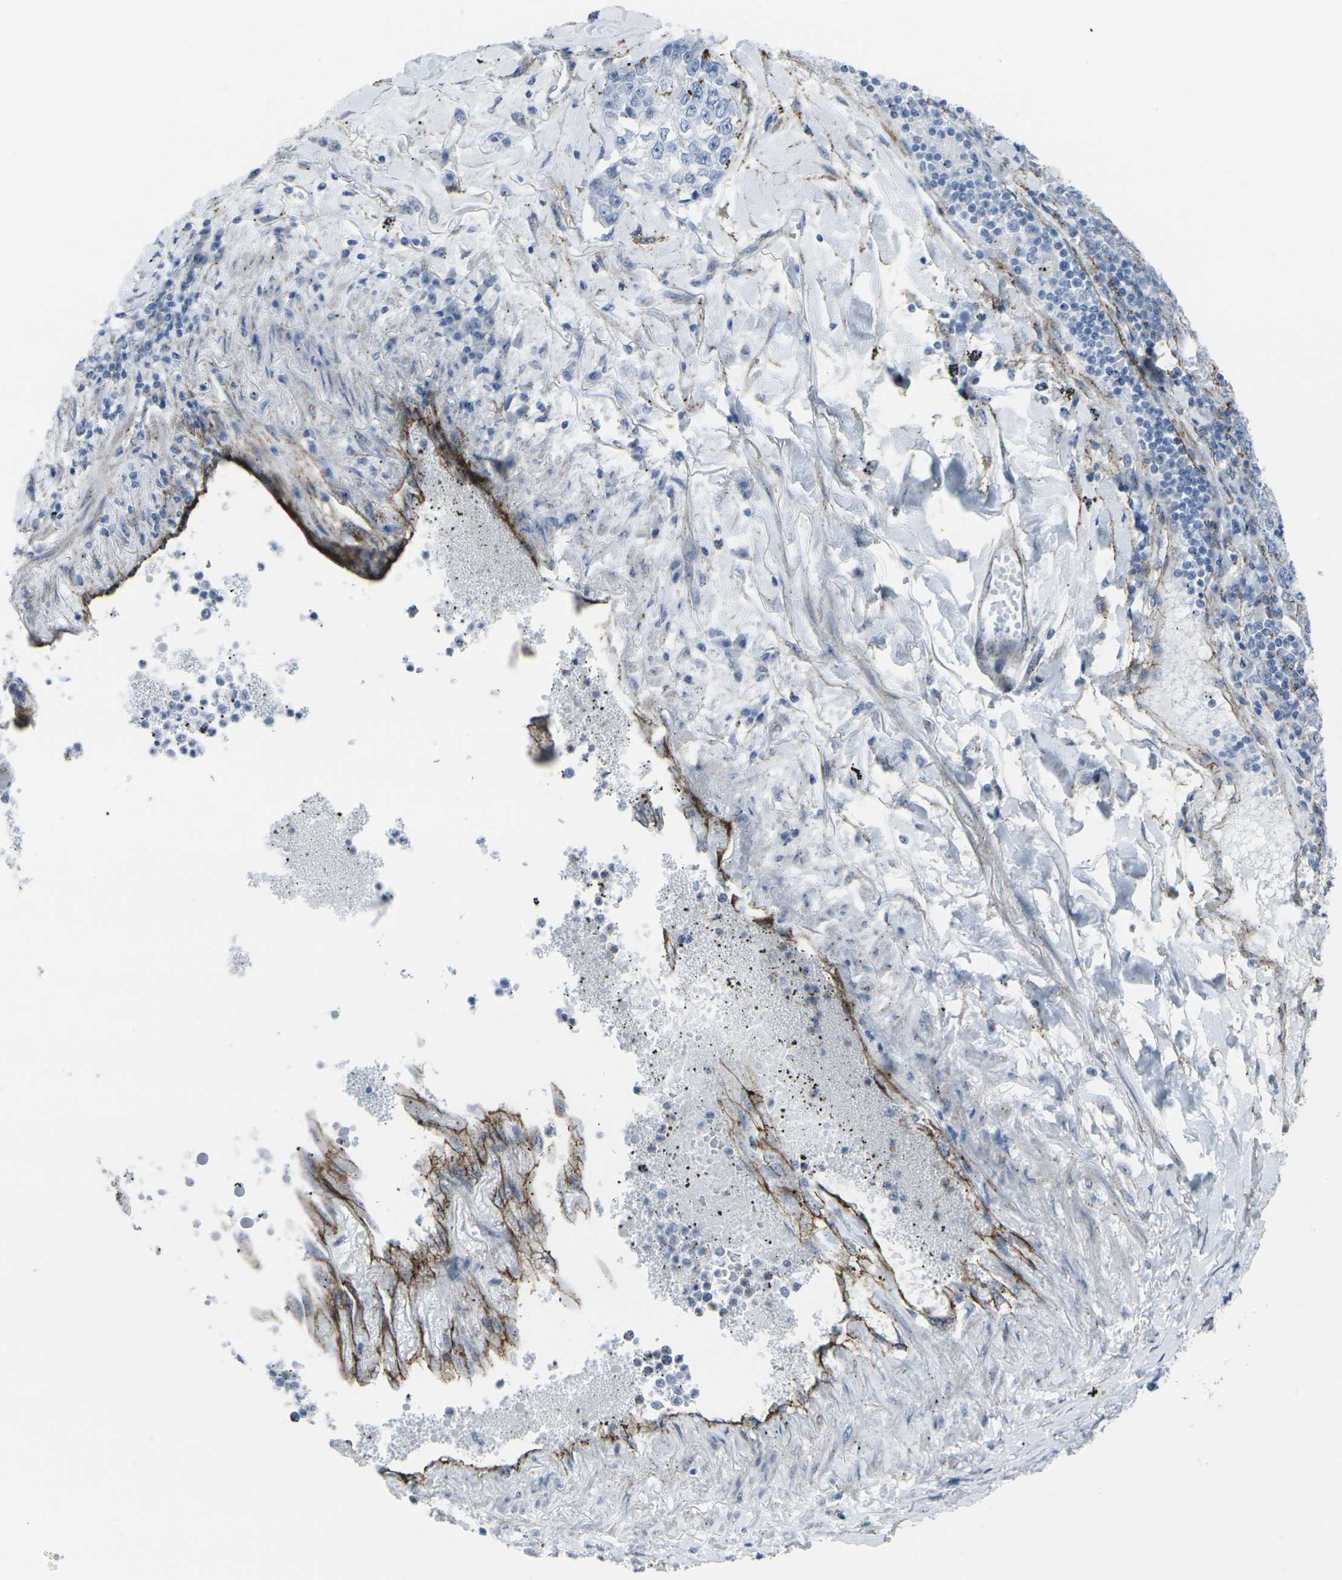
{"staining": {"intensity": "negative", "quantity": "none", "location": "none"}, "tissue": "lung cancer", "cell_type": "Tumor cells", "image_type": "cancer", "snomed": [{"axis": "morphology", "description": "Adenocarcinoma, NOS"}, {"axis": "topography", "description": "Lung"}], "caption": "Immunohistochemistry histopathology image of human lung adenocarcinoma stained for a protein (brown), which demonstrates no expression in tumor cells.", "gene": "CDH11", "patient": {"sex": "male", "age": 49}}